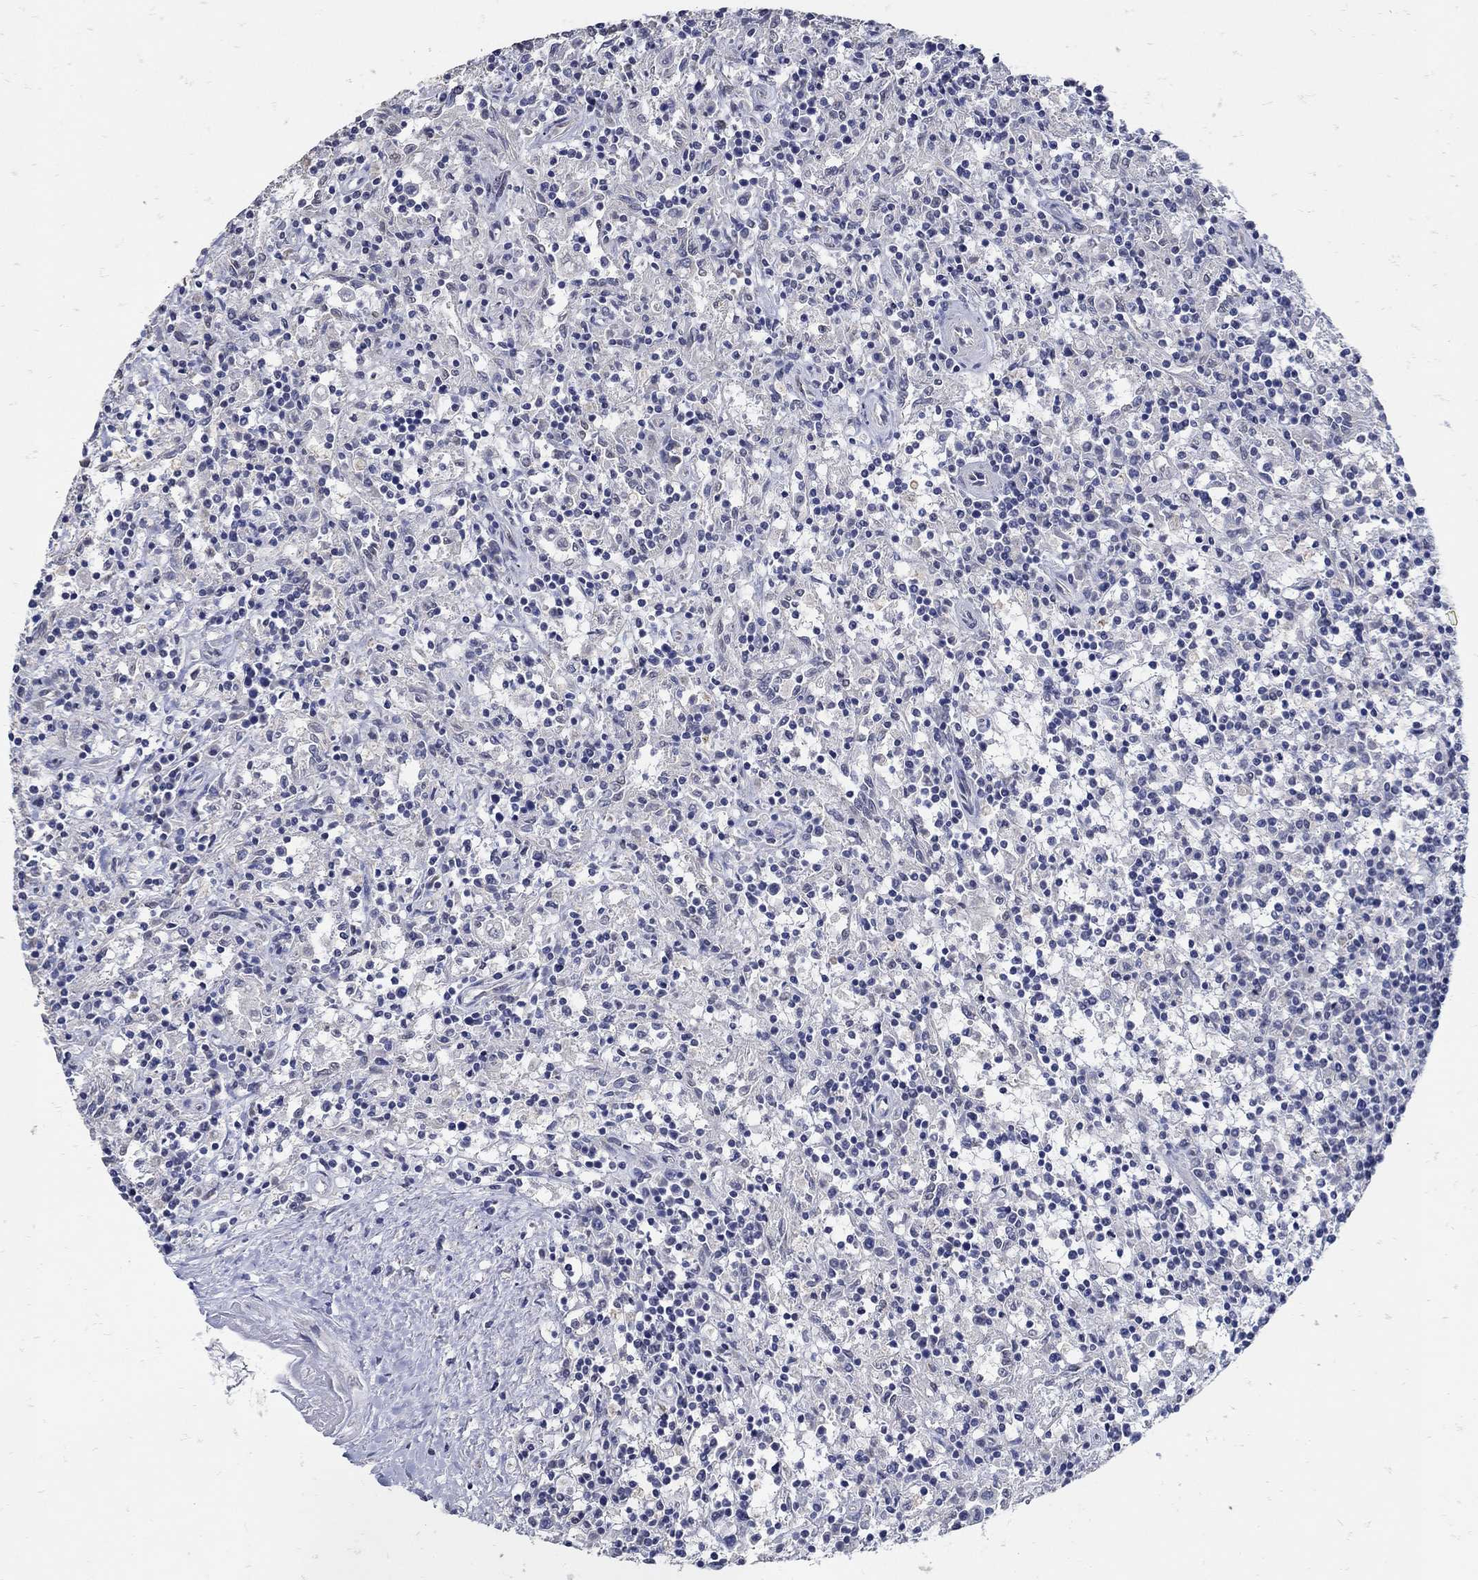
{"staining": {"intensity": "negative", "quantity": "none", "location": "none"}, "tissue": "lymphoma", "cell_type": "Tumor cells", "image_type": "cancer", "snomed": [{"axis": "morphology", "description": "Malignant lymphoma, non-Hodgkin's type, Low grade"}, {"axis": "topography", "description": "Spleen"}], "caption": "Protein analysis of low-grade malignant lymphoma, non-Hodgkin's type displays no significant expression in tumor cells.", "gene": "KCNN3", "patient": {"sex": "male", "age": 62}}